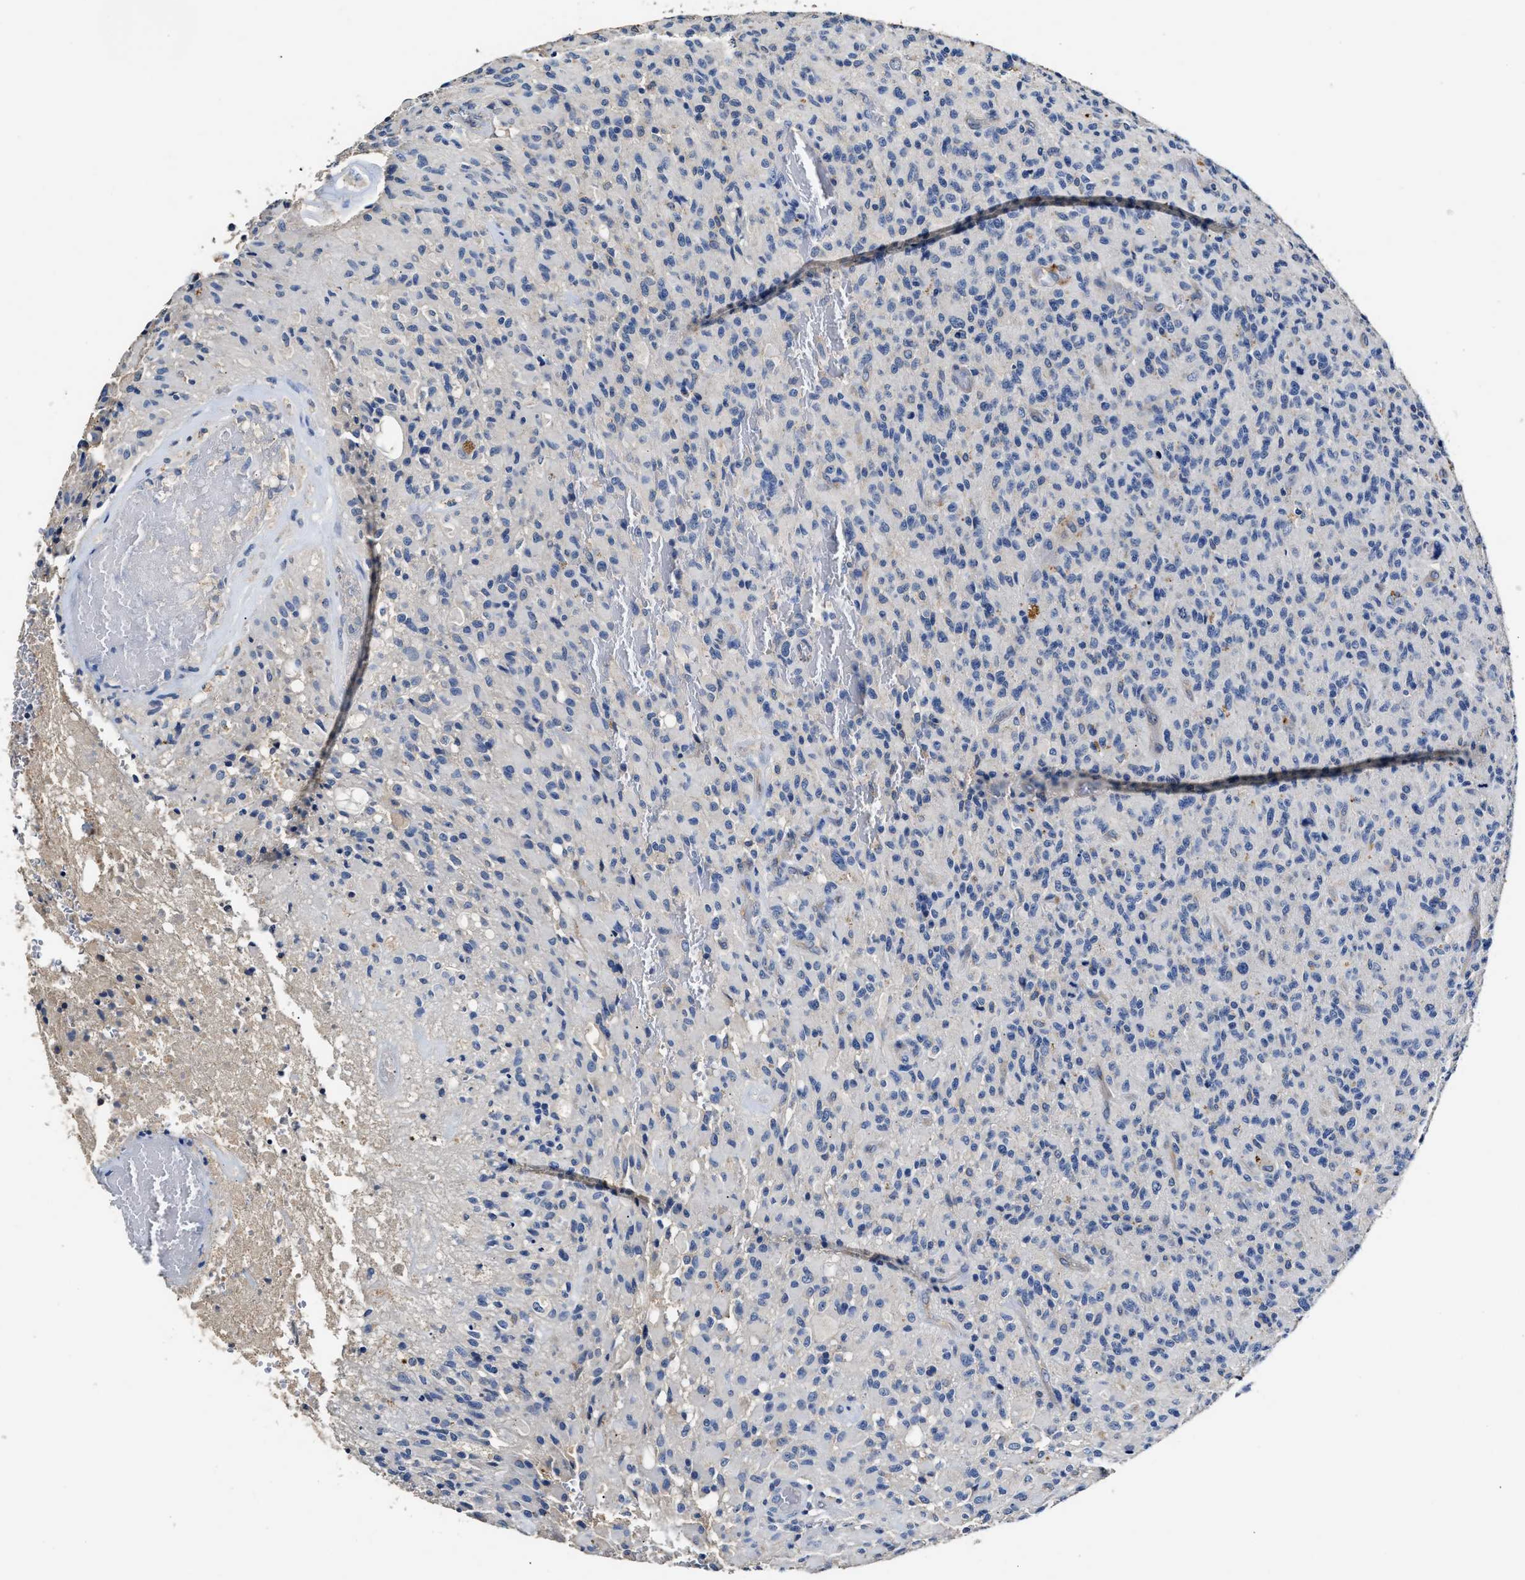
{"staining": {"intensity": "negative", "quantity": "none", "location": "none"}, "tissue": "glioma", "cell_type": "Tumor cells", "image_type": "cancer", "snomed": [{"axis": "morphology", "description": "Glioma, malignant, High grade"}, {"axis": "topography", "description": "Brain"}], "caption": "Tumor cells are negative for protein expression in human malignant high-grade glioma.", "gene": "SLCO2B1", "patient": {"sex": "male", "age": 71}}